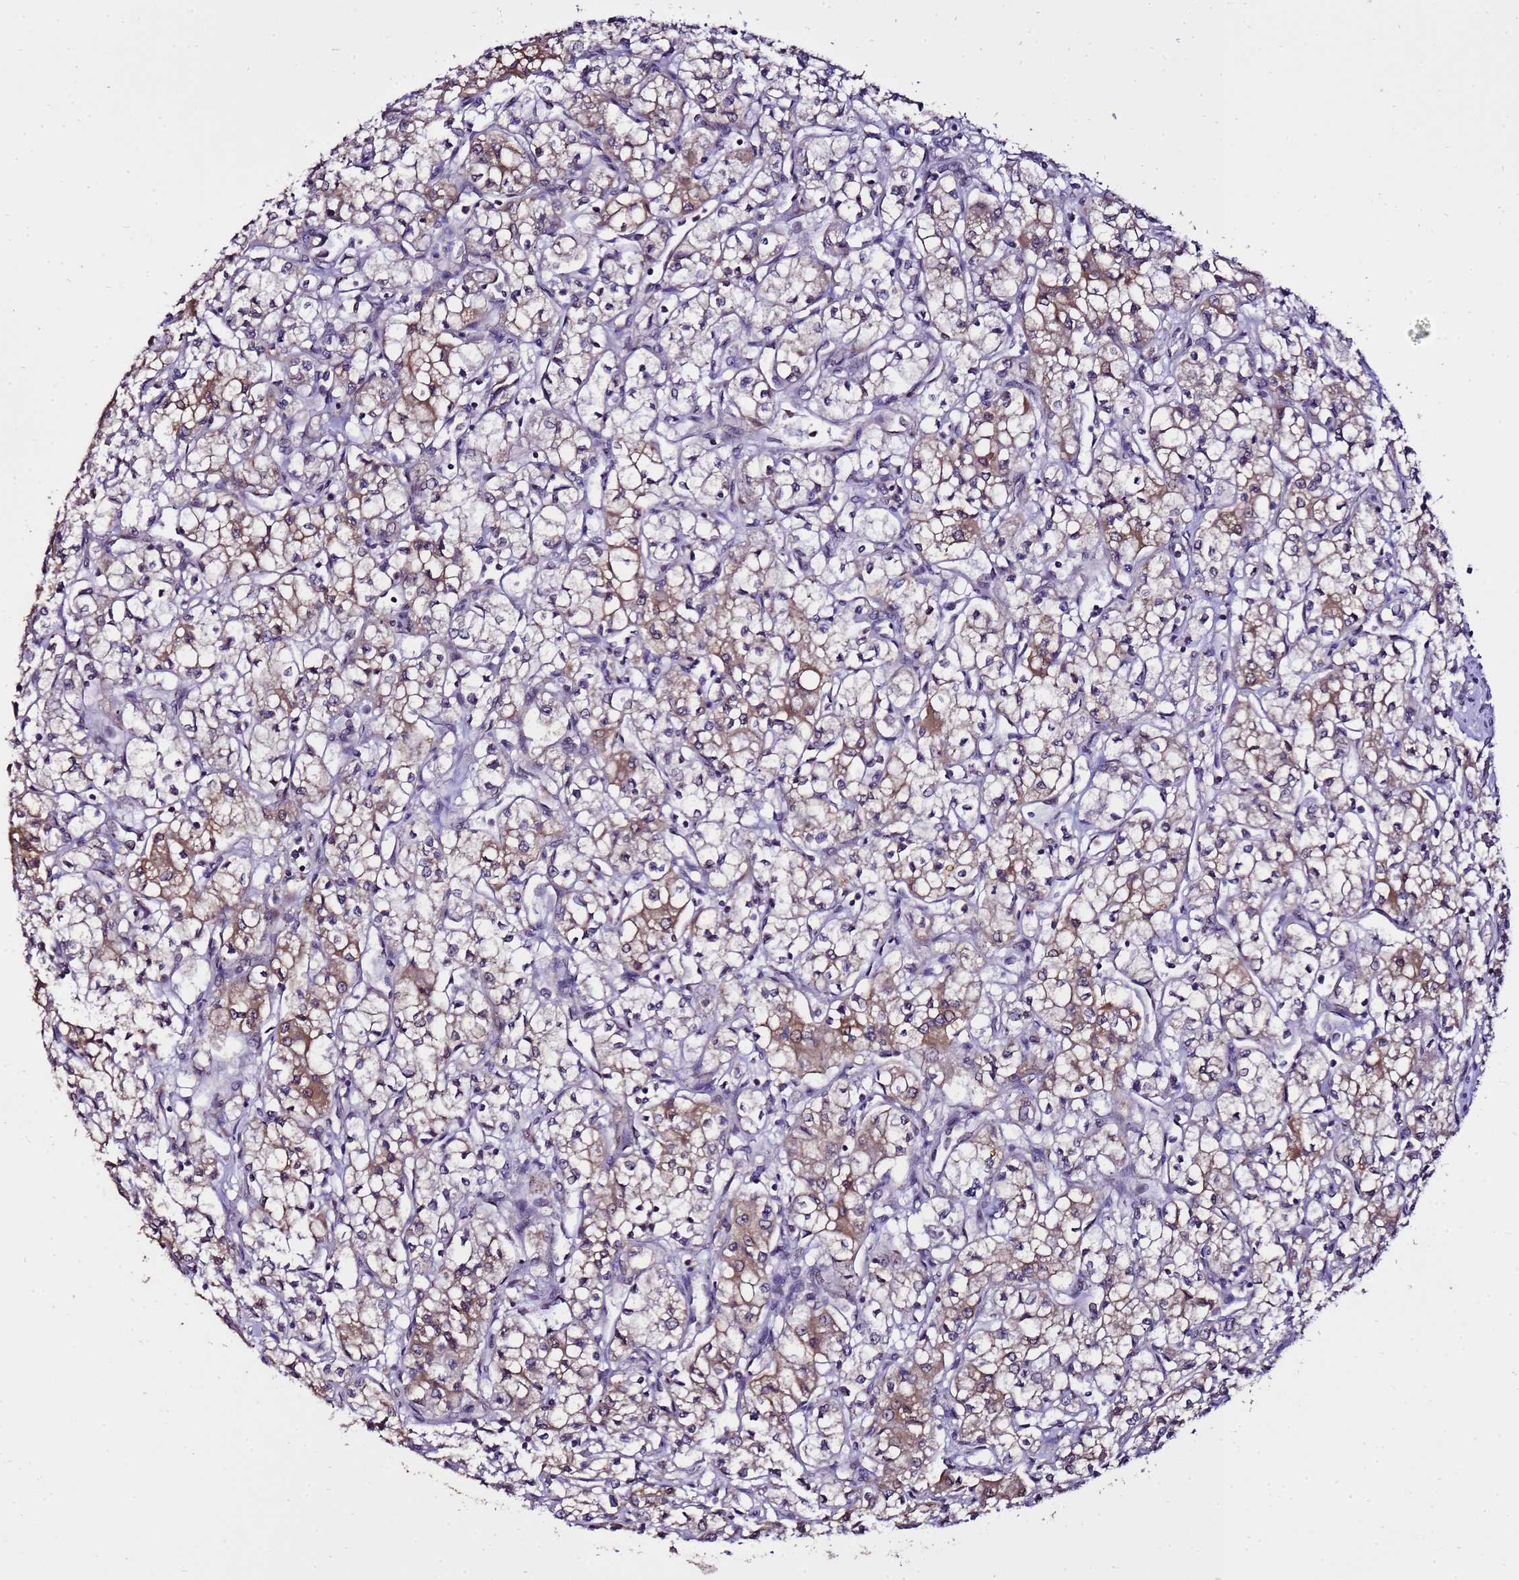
{"staining": {"intensity": "moderate", "quantity": "25%-75%", "location": "cytoplasmic/membranous"}, "tissue": "renal cancer", "cell_type": "Tumor cells", "image_type": "cancer", "snomed": [{"axis": "morphology", "description": "Adenocarcinoma, NOS"}, {"axis": "topography", "description": "Kidney"}], "caption": "Protein staining shows moderate cytoplasmic/membranous positivity in approximately 25%-75% of tumor cells in renal adenocarcinoma.", "gene": "ZNF329", "patient": {"sex": "male", "age": 59}}